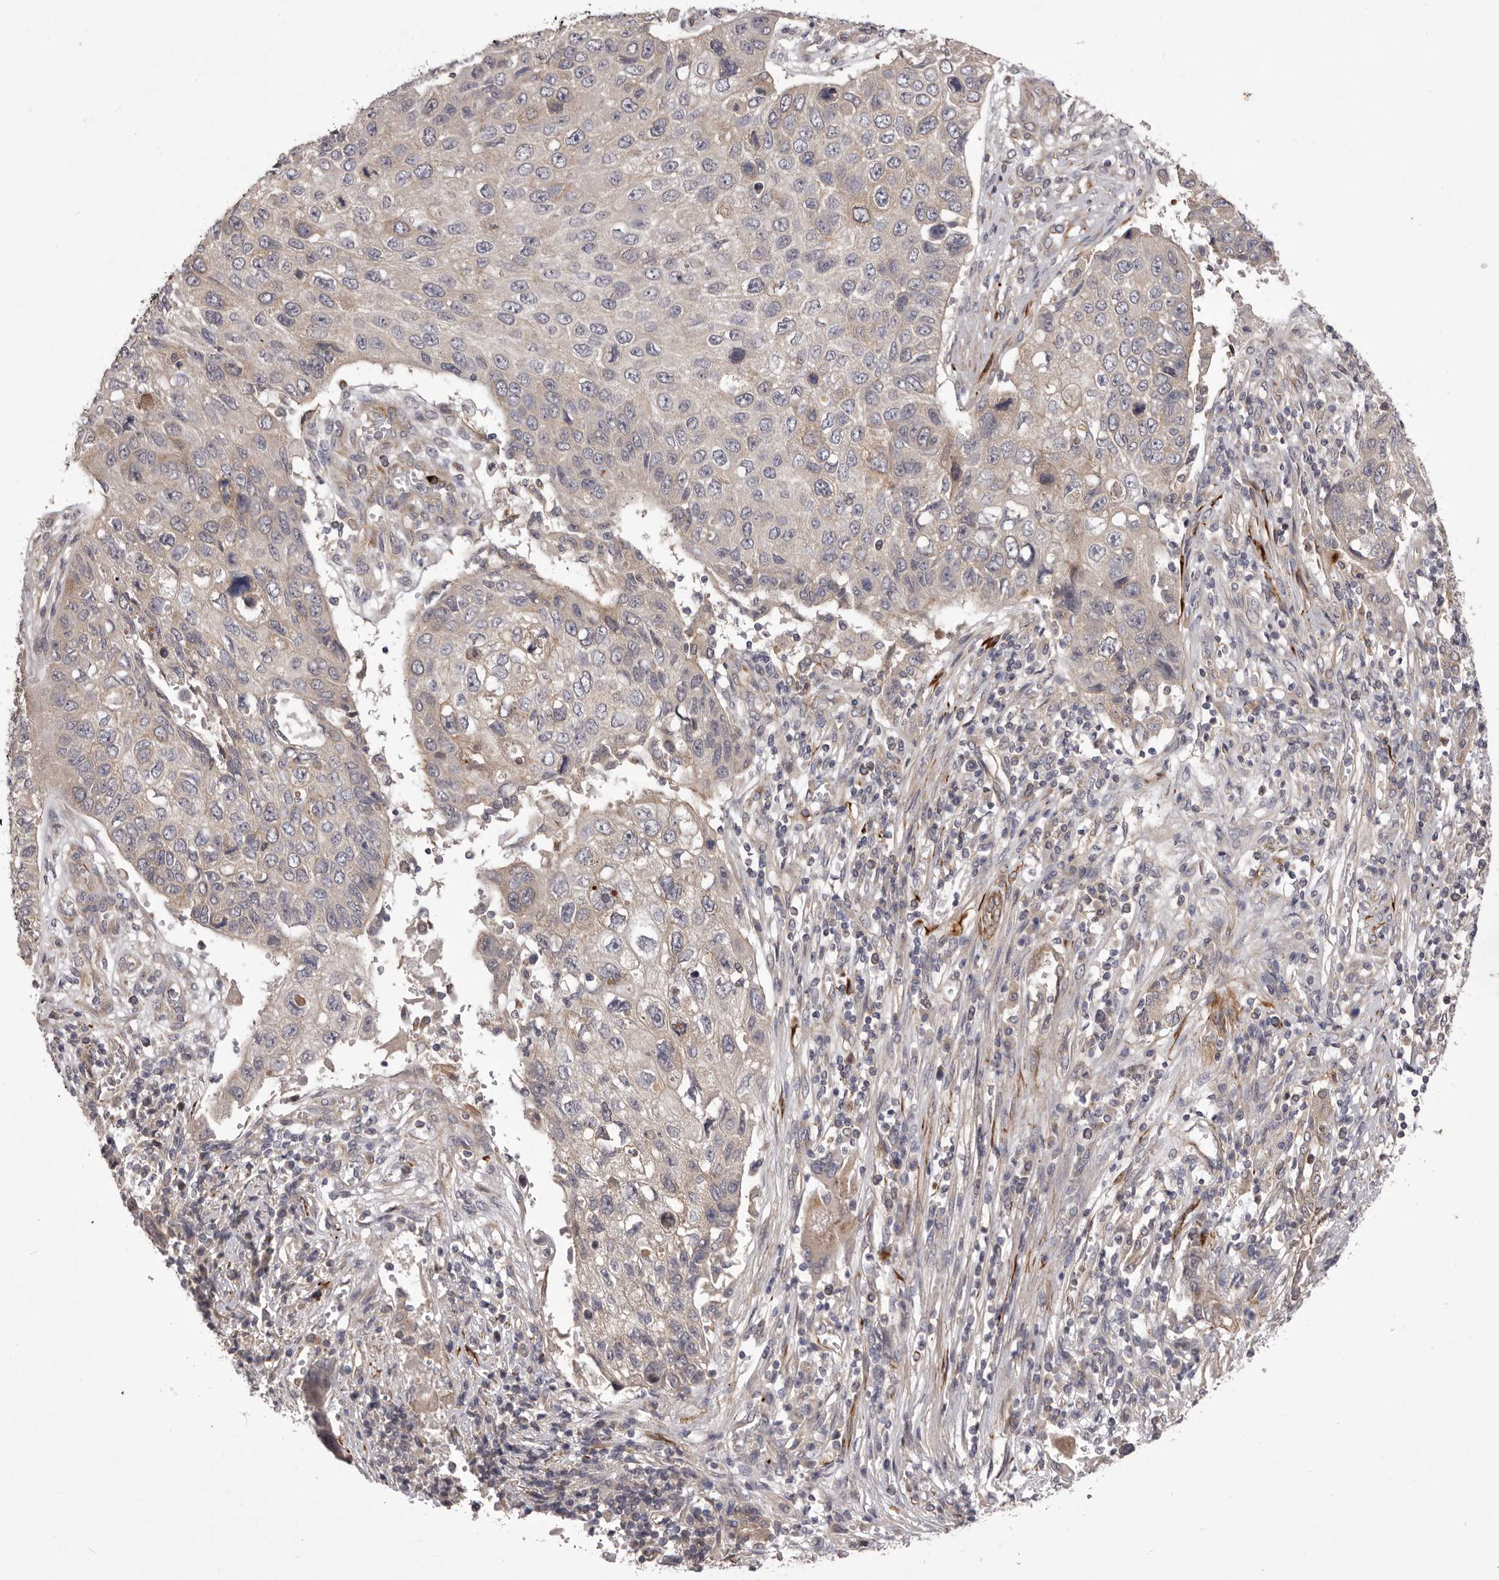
{"staining": {"intensity": "negative", "quantity": "none", "location": "none"}, "tissue": "lung cancer", "cell_type": "Tumor cells", "image_type": "cancer", "snomed": [{"axis": "morphology", "description": "Squamous cell carcinoma, NOS"}, {"axis": "topography", "description": "Lung"}], "caption": "Tumor cells are negative for brown protein staining in lung cancer (squamous cell carcinoma).", "gene": "PNRC1", "patient": {"sex": "male", "age": 61}}